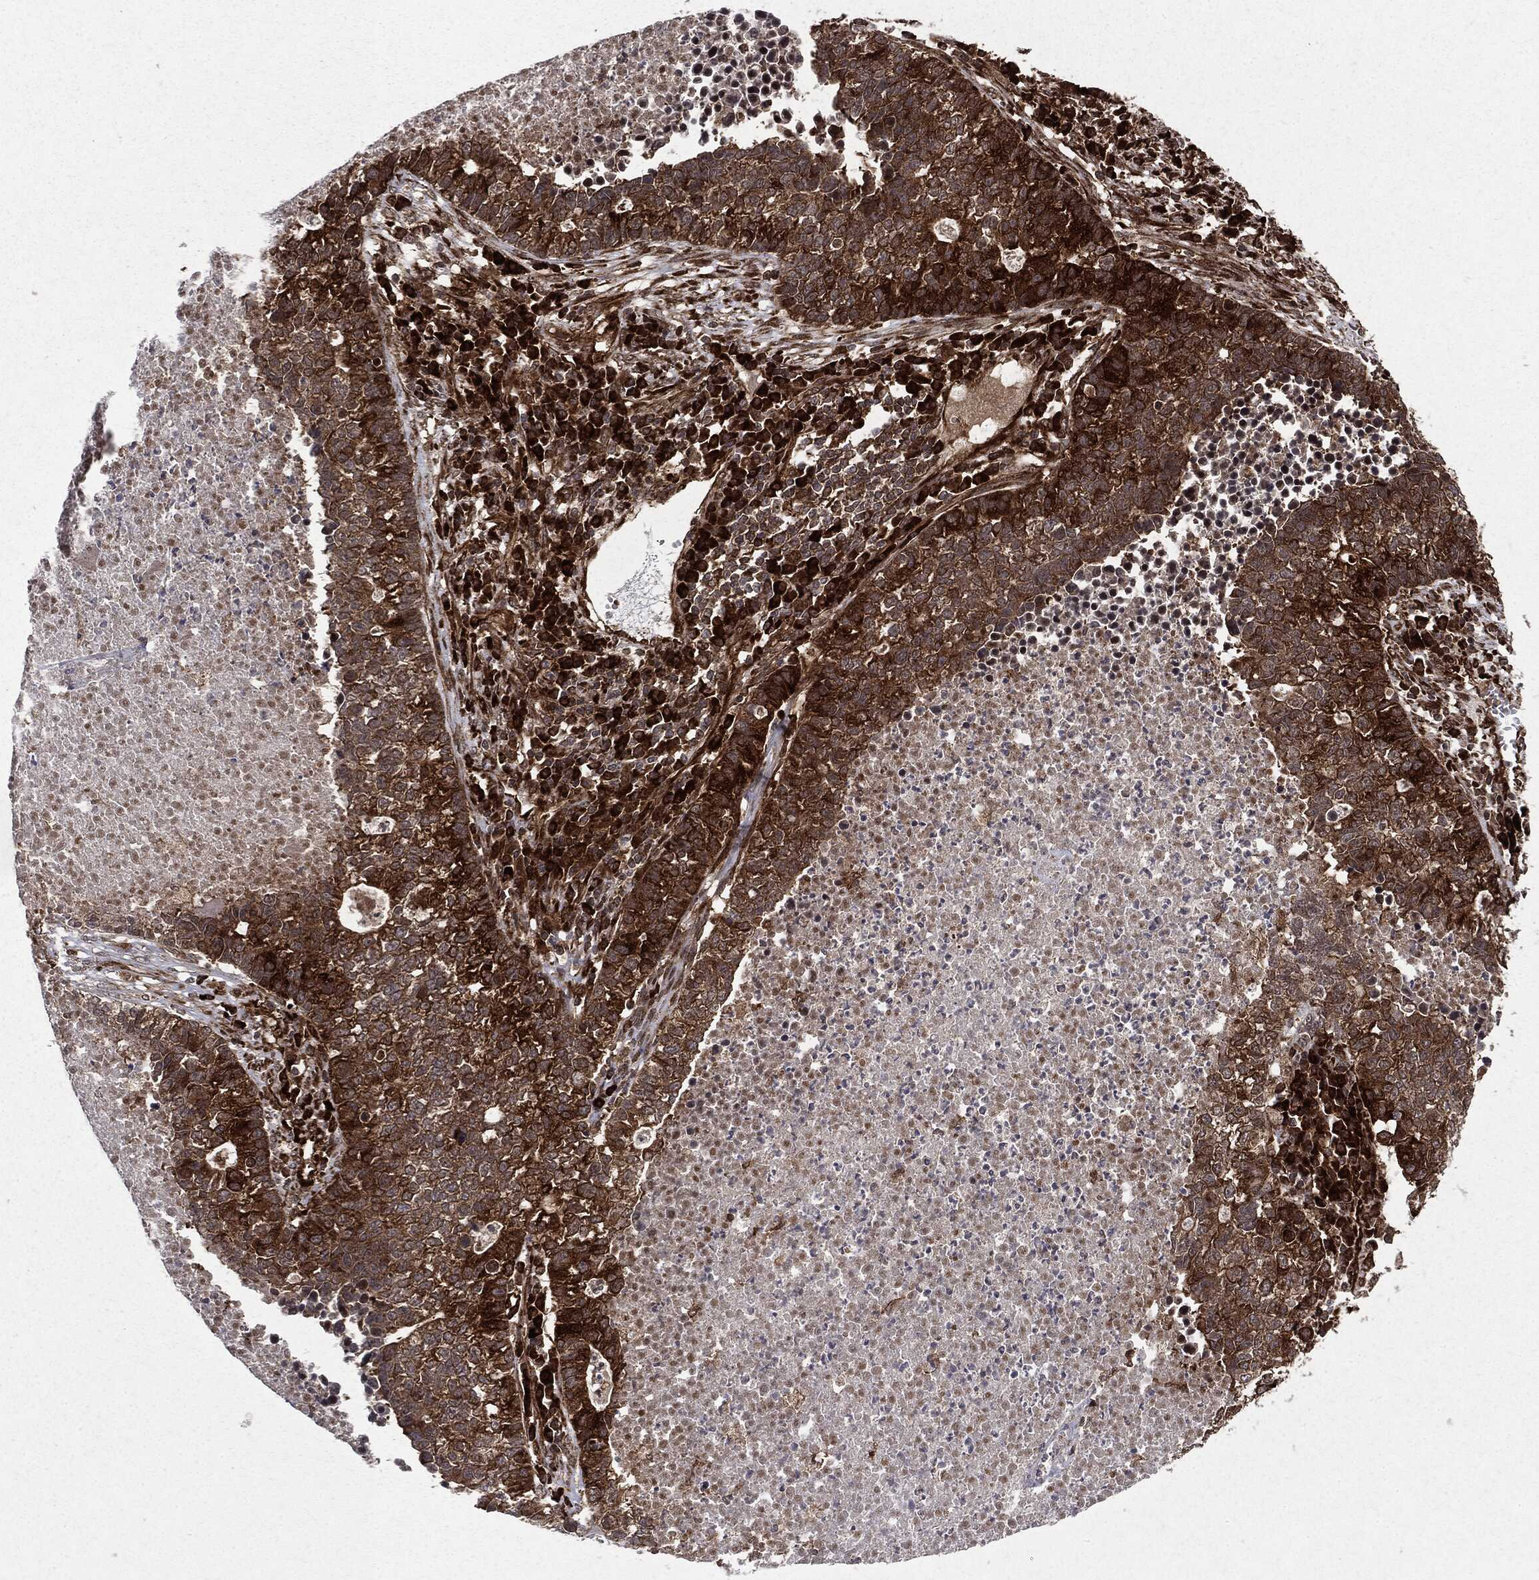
{"staining": {"intensity": "strong", "quantity": ">75%", "location": "cytoplasmic/membranous"}, "tissue": "lung cancer", "cell_type": "Tumor cells", "image_type": "cancer", "snomed": [{"axis": "morphology", "description": "Adenocarcinoma, NOS"}, {"axis": "topography", "description": "Lung"}], "caption": "IHC of lung cancer reveals high levels of strong cytoplasmic/membranous staining in about >75% of tumor cells.", "gene": "OTUB1", "patient": {"sex": "male", "age": 57}}